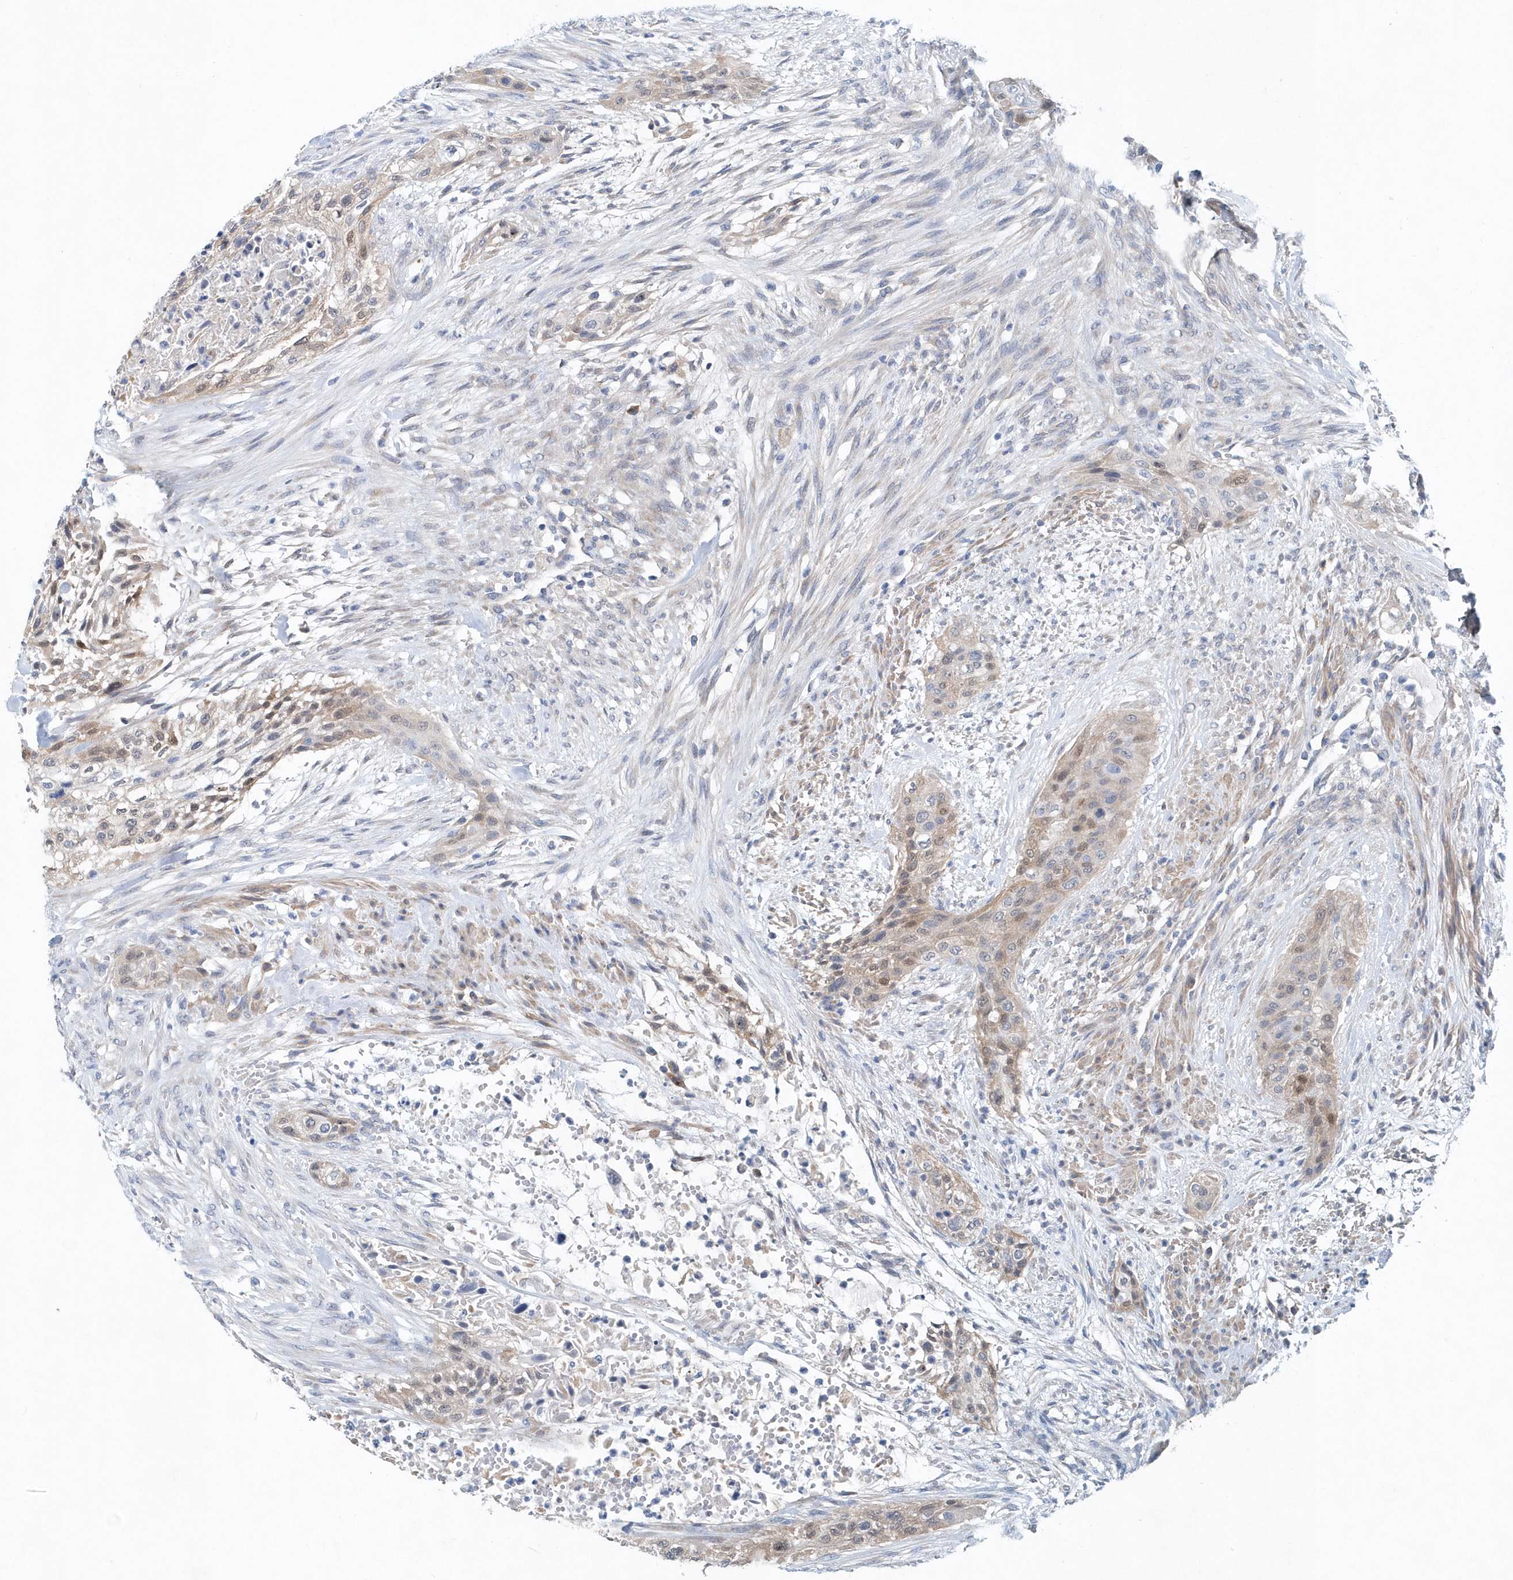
{"staining": {"intensity": "weak", "quantity": "<25%", "location": "nuclear"}, "tissue": "urothelial cancer", "cell_type": "Tumor cells", "image_type": "cancer", "snomed": [{"axis": "morphology", "description": "Urothelial carcinoma, High grade"}, {"axis": "topography", "description": "Urinary bladder"}], "caption": "Tumor cells show no significant staining in high-grade urothelial carcinoma. (Brightfield microscopy of DAB (3,3'-diaminobenzidine) IHC at high magnification).", "gene": "PFN2", "patient": {"sex": "male", "age": 35}}